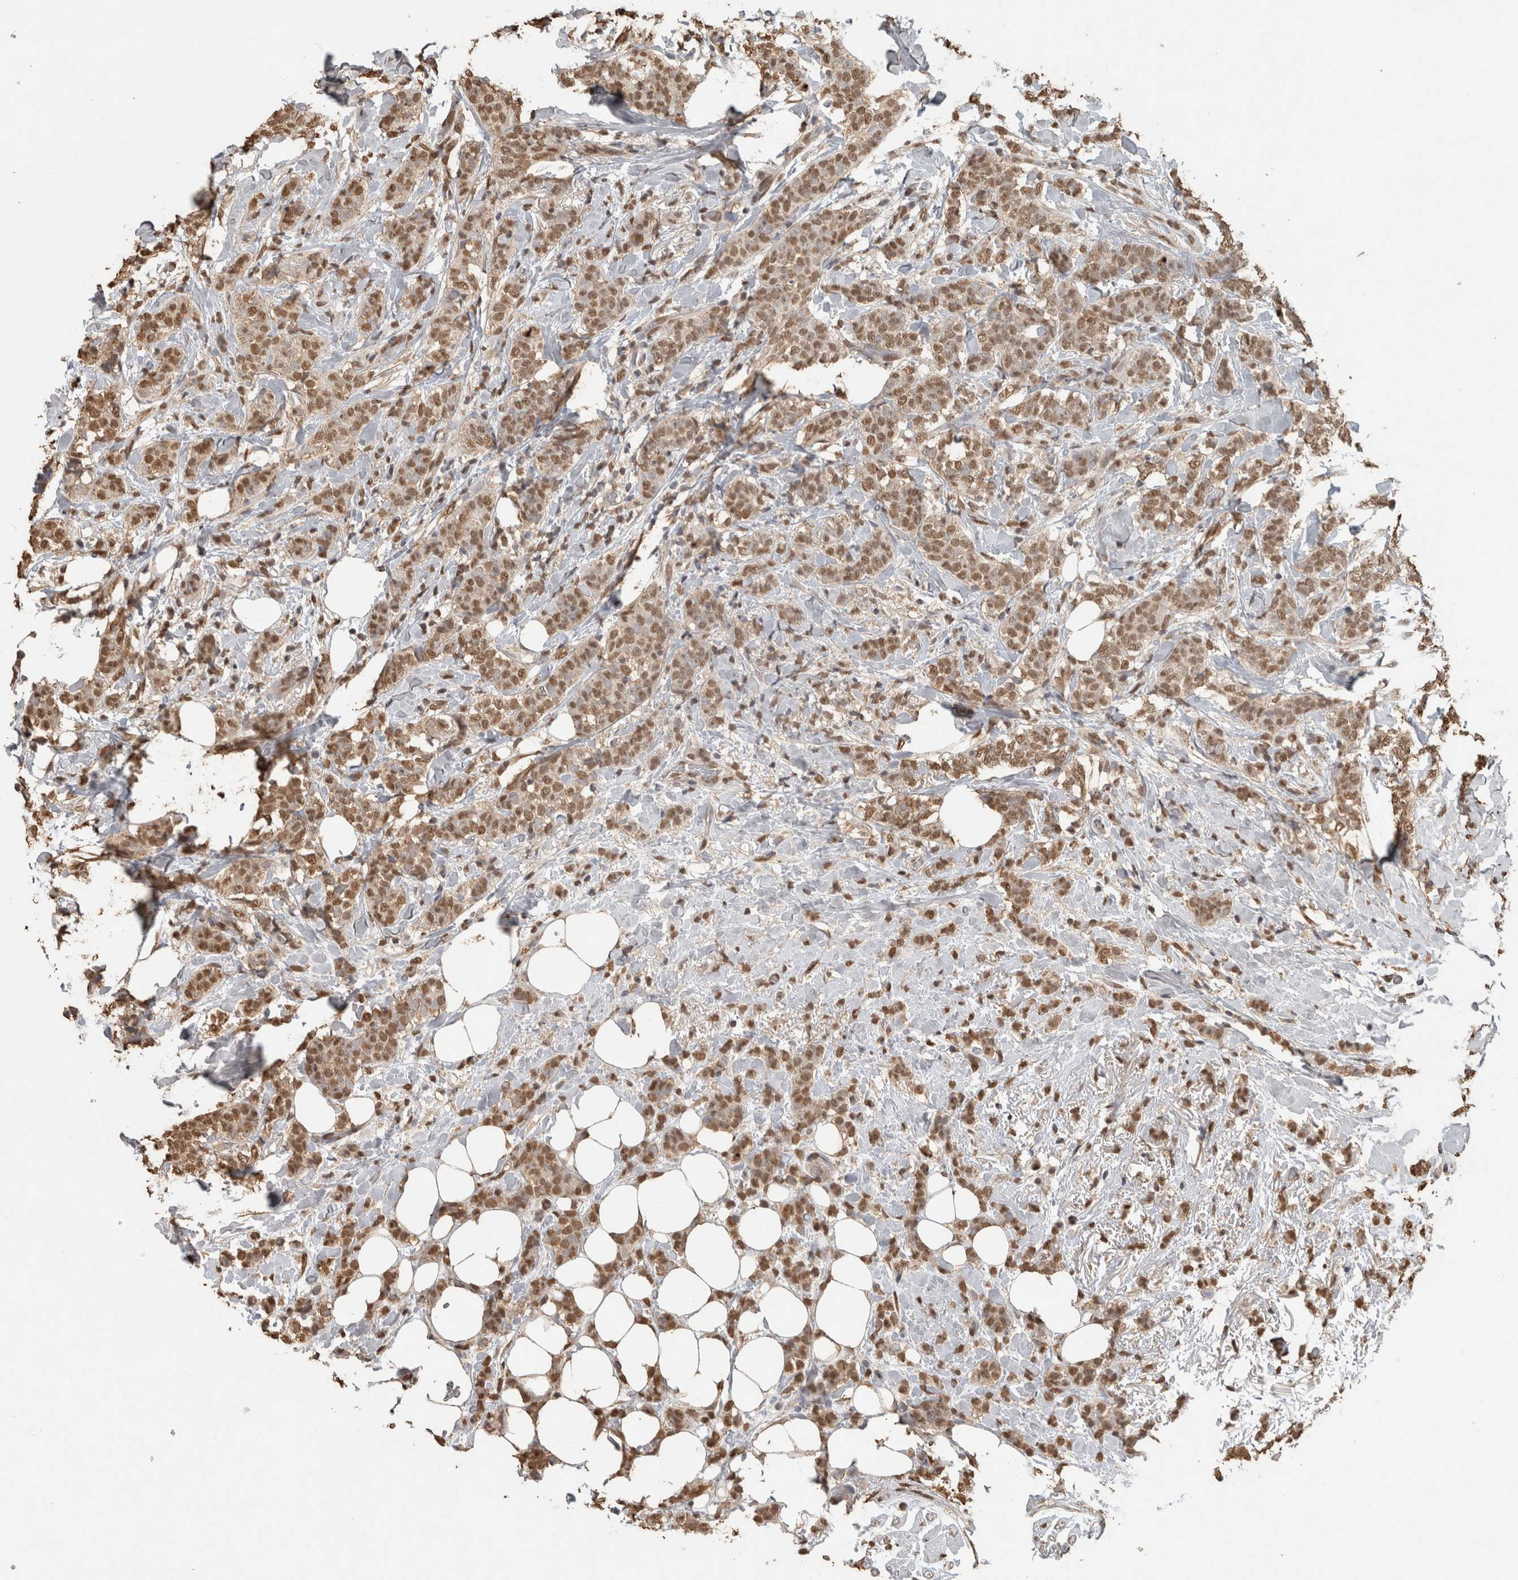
{"staining": {"intensity": "moderate", "quantity": ">75%", "location": "nuclear"}, "tissue": "breast cancer", "cell_type": "Tumor cells", "image_type": "cancer", "snomed": [{"axis": "morphology", "description": "Lobular carcinoma"}, {"axis": "topography", "description": "Breast"}], "caption": "Protein analysis of breast lobular carcinoma tissue reveals moderate nuclear staining in about >75% of tumor cells. (Stains: DAB (3,3'-diaminobenzidine) in brown, nuclei in blue, Microscopy: brightfield microscopy at high magnification).", "gene": "HAND2", "patient": {"sex": "female", "age": 50}}